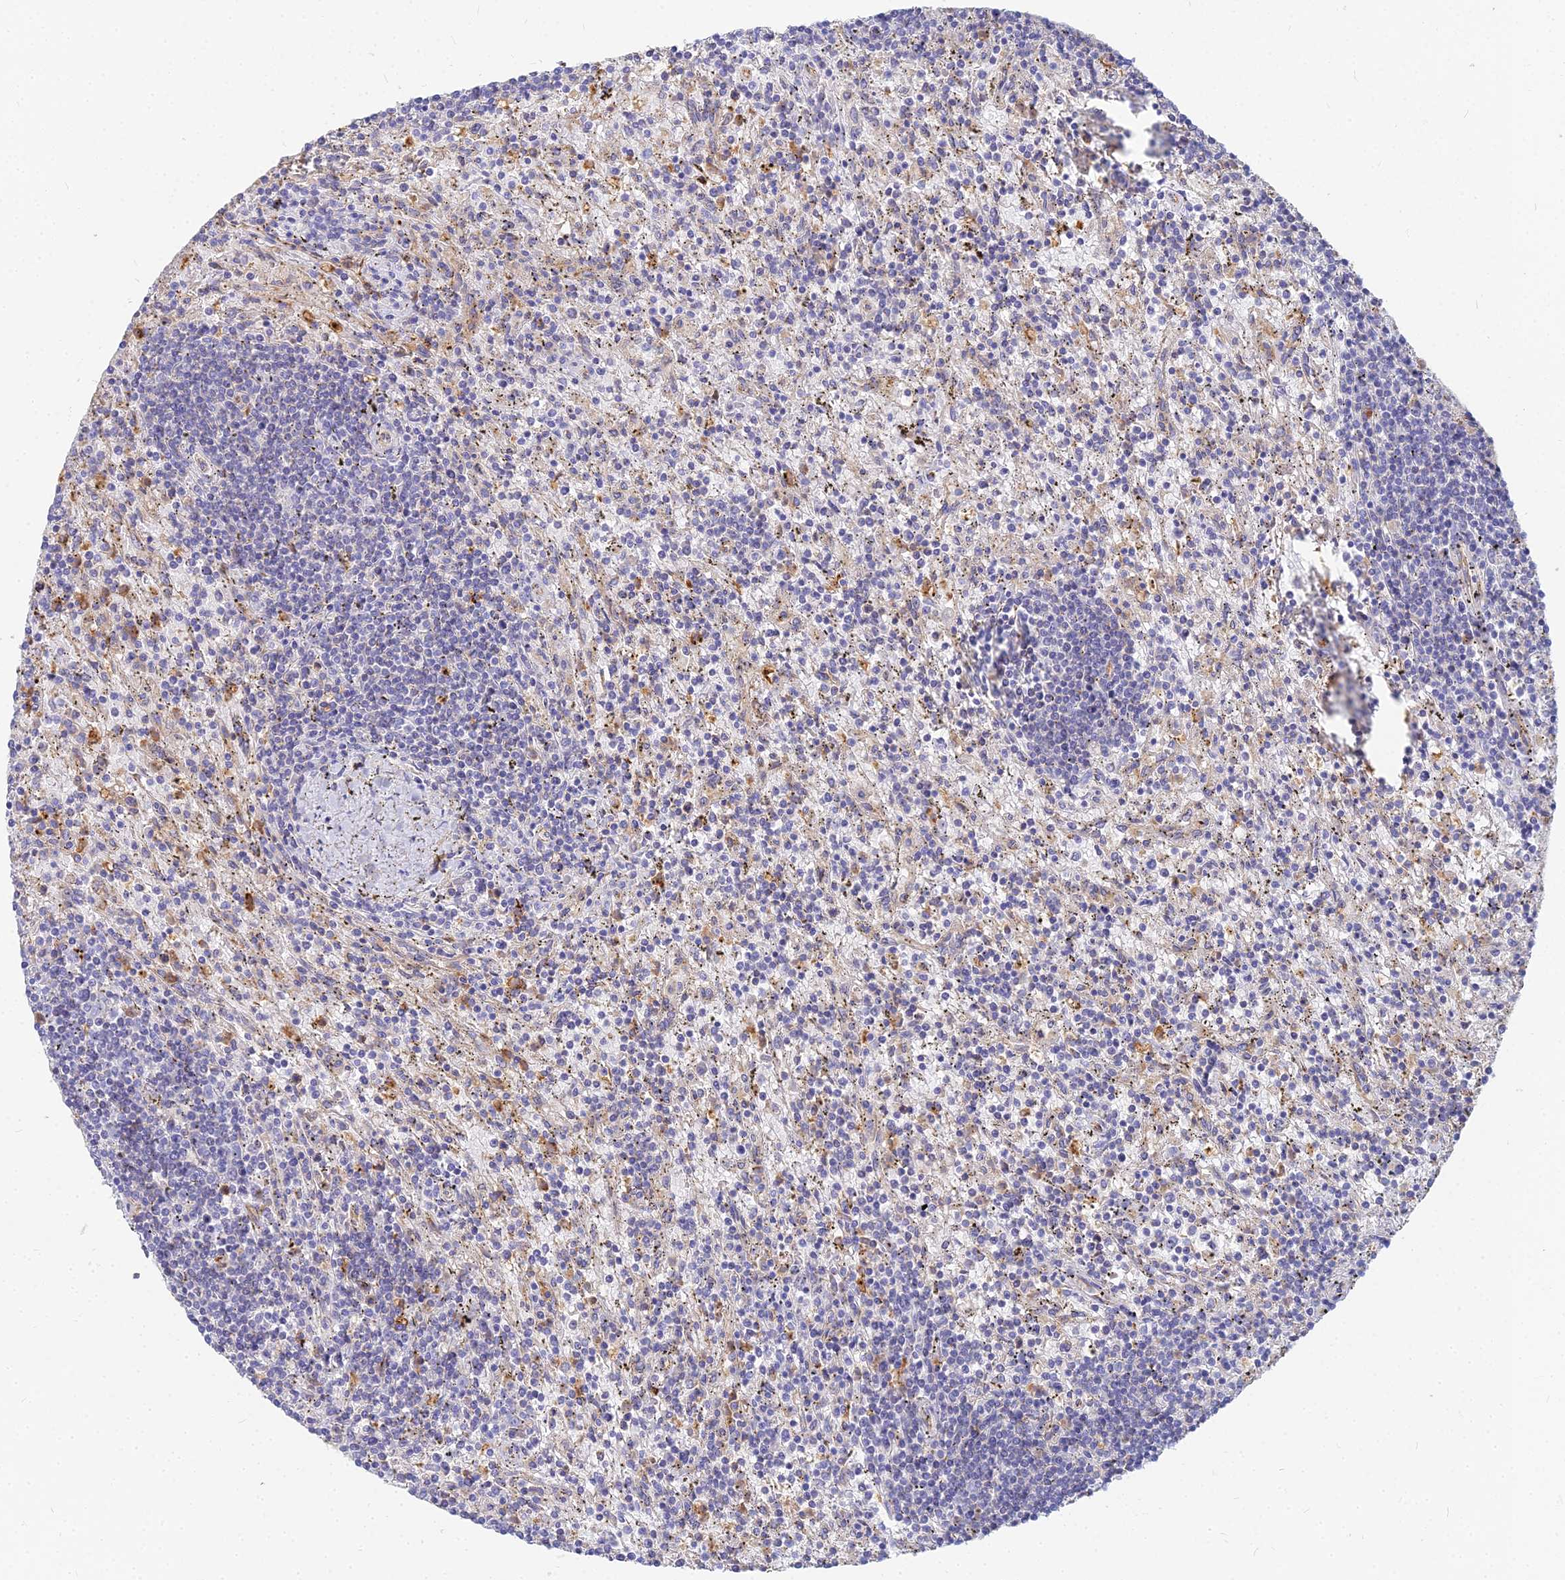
{"staining": {"intensity": "negative", "quantity": "none", "location": "none"}, "tissue": "lymphoma", "cell_type": "Tumor cells", "image_type": "cancer", "snomed": [{"axis": "morphology", "description": "Malignant lymphoma, non-Hodgkin's type, Low grade"}, {"axis": "topography", "description": "Spleen"}], "caption": "IHC micrograph of human malignant lymphoma, non-Hodgkin's type (low-grade) stained for a protein (brown), which exhibits no expression in tumor cells.", "gene": "VAT1", "patient": {"sex": "male", "age": 76}}